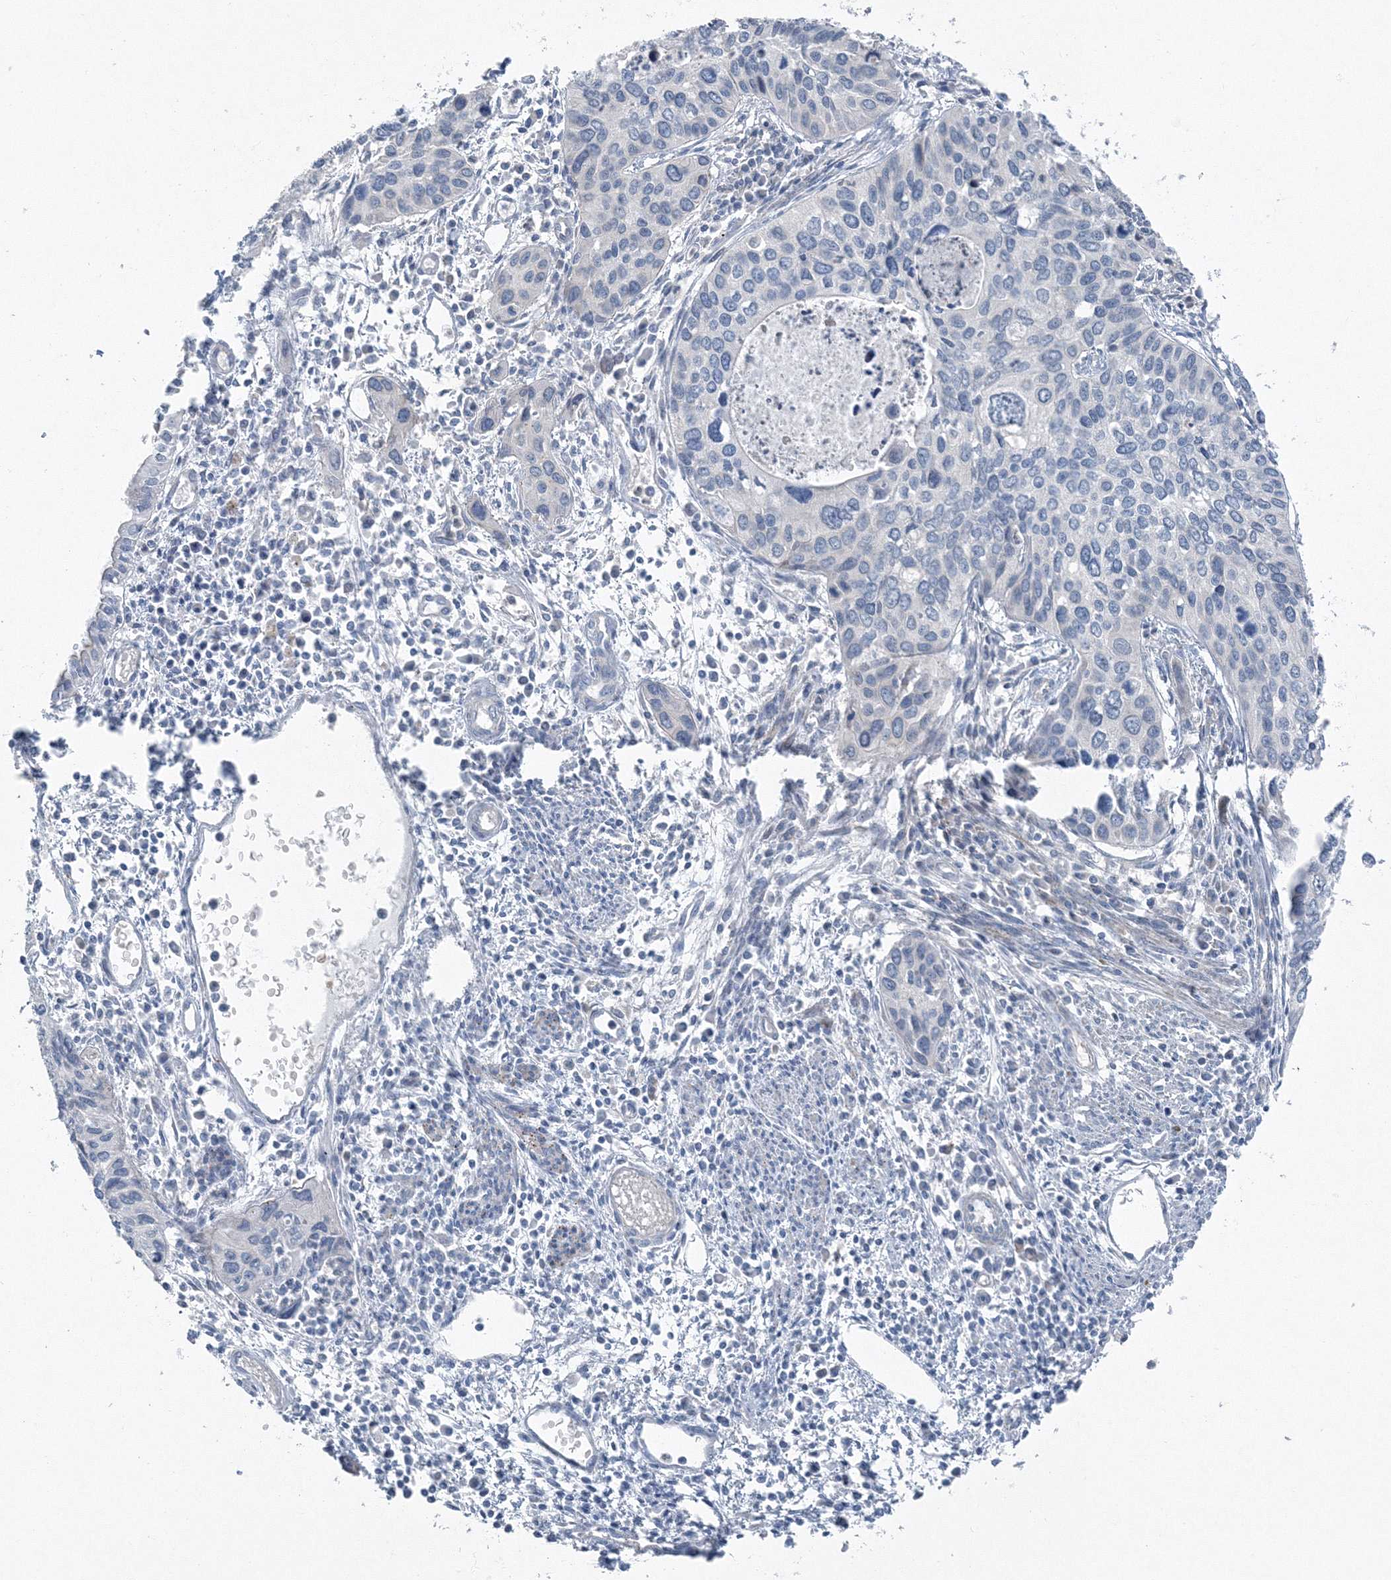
{"staining": {"intensity": "negative", "quantity": "none", "location": "none"}, "tissue": "cervical cancer", "cell_type": "Tumor cells", "image_type": "cancer", "snomed": [{"axis": "morphology", "description": "Squamous cell carcinoma, NOS"}, {"axis": "topography", "description": "Cervix"}], "caption": "A micrograph of cervical cancer stained for a protein shows no brown staining in tumor cells.", "gene": "AASDH", "patient": {"sex": "female", "age": 55}}